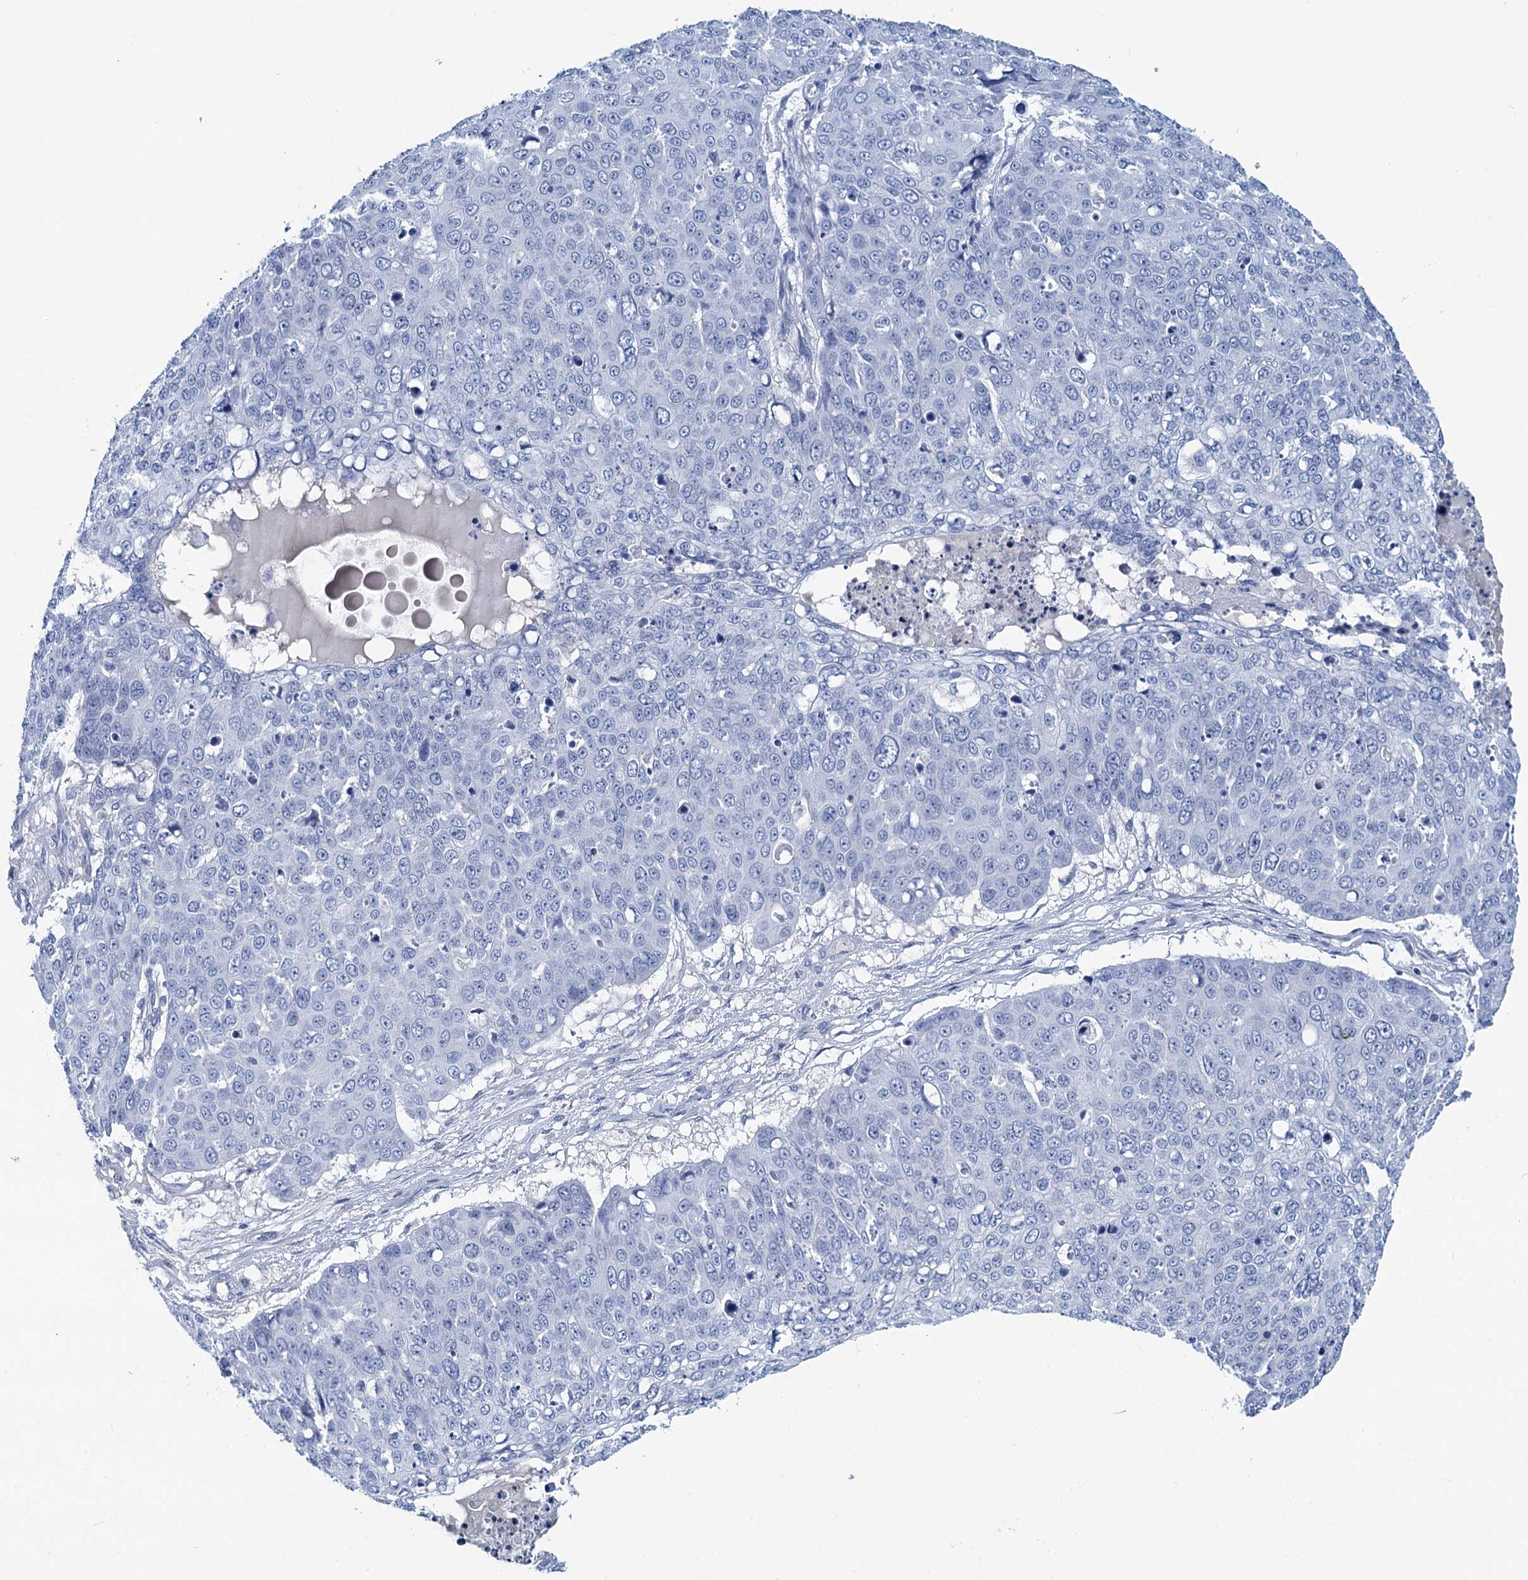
{"staining": {"intensity": "negative", "quantity": "none", "location": "none"}, "tissue": "skin cancer", "cell_type": "Tumor cells", "image_type": "cancer", "snomed": [{"axis": "morphology", "description": "Squamous cell carcinoma, NOS"}, {"axis": "topography", "description": "Skin"}], "caption": "Immunohistochemistry micrograph of skin squamous cell carcinoma stained for a protein (brown), which shows no staining in tumor cells. The staining is performed using DAB (3,3'-diaminobenzidine) brown chromogen with nuclei counter-stained in using hematoxylin.", "gene": "CHDH", "patient": {"sex": "male", "age": 71}}